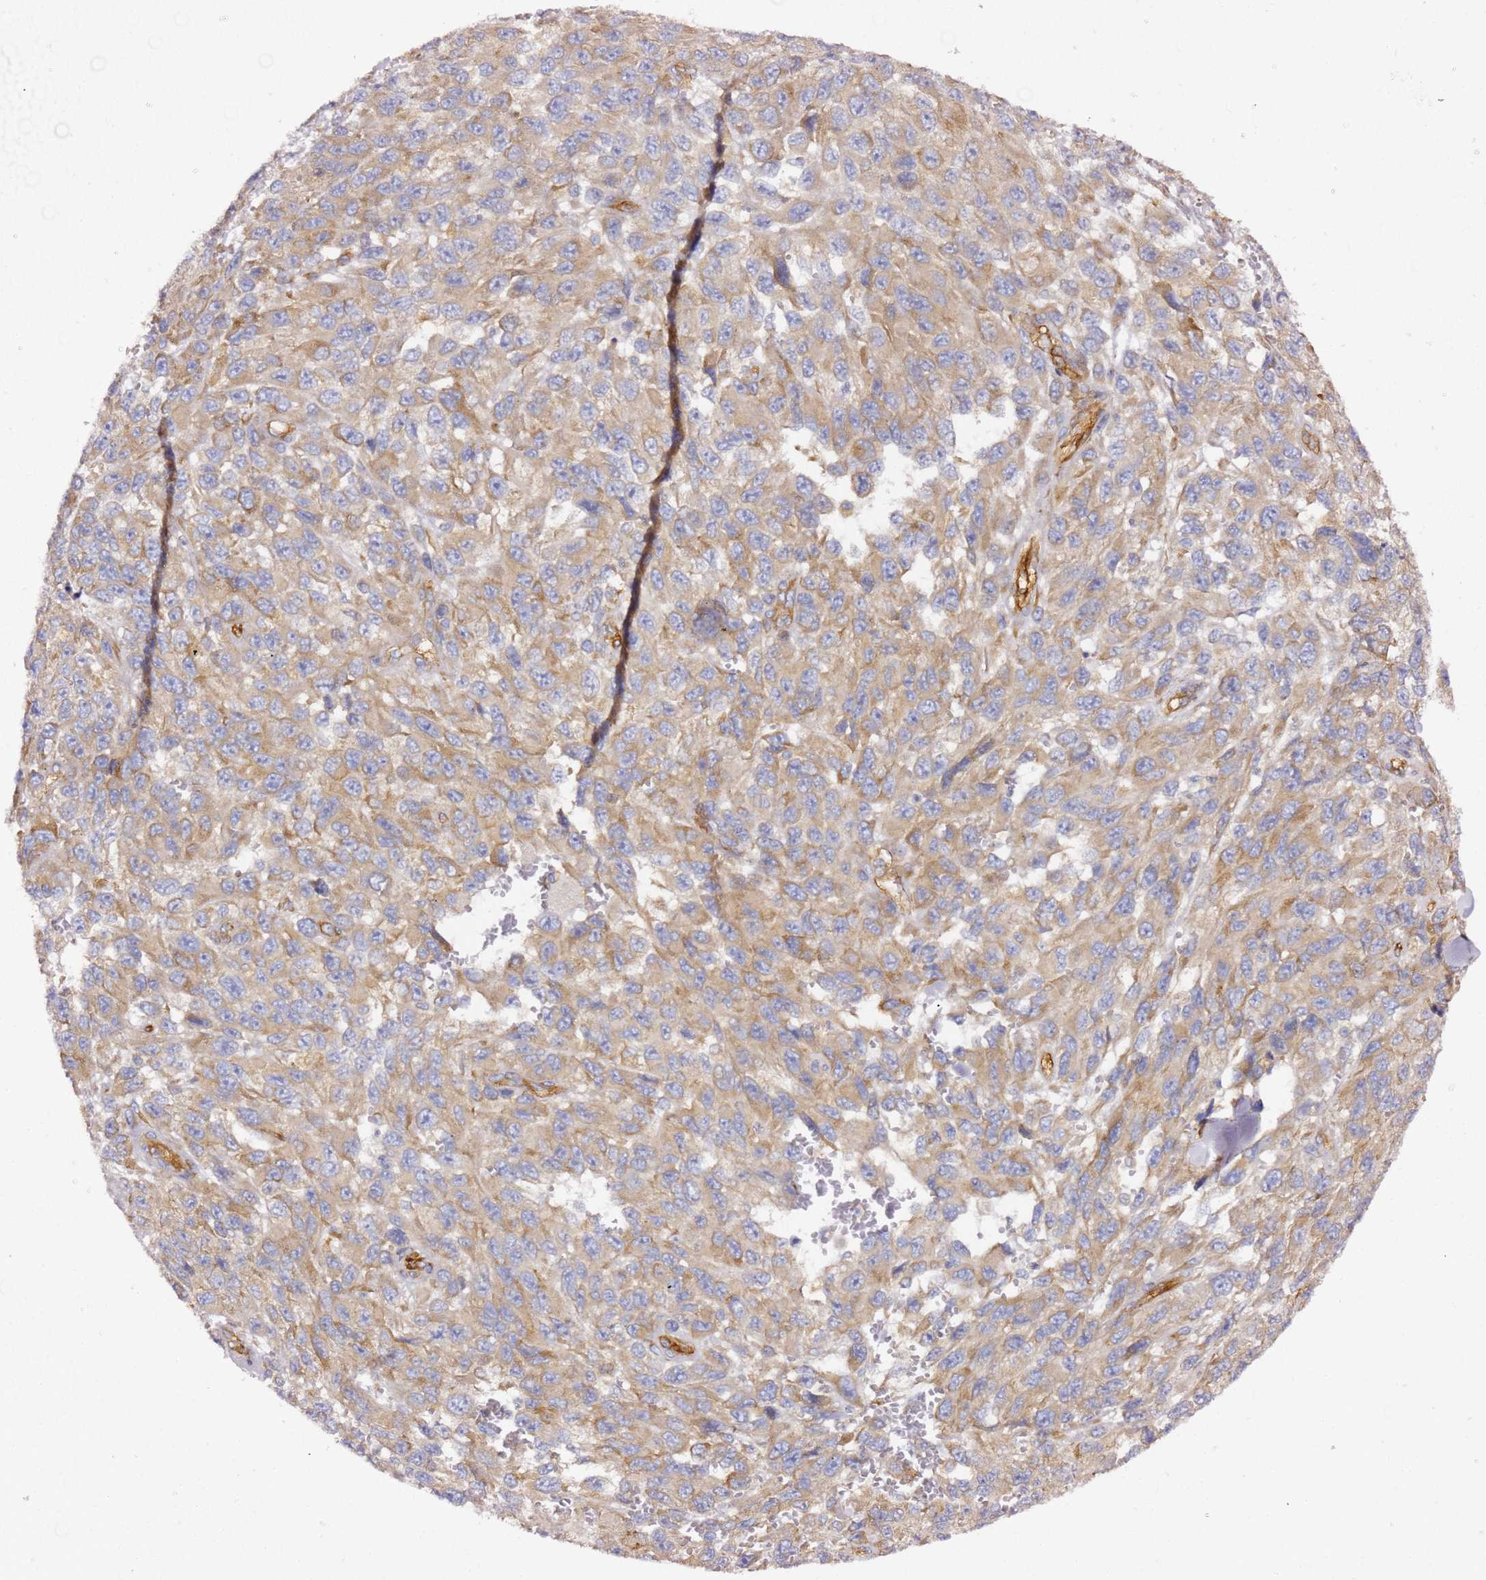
{"staining": {"intensity": "moderate", "quantity": "25%-75%", "location": "cytoplasmic/membranous"}, "tissue": "melanoma", "cell_type": "Tumor cells", "image_type": "cancer", "snomed": [{"axis": "morphology", "description": "Normal tissue, NOS"}, {"axis": "morphology", "description": "Malignant melanoma, NOS"}, {"axis": "topography", "description": "Skin"}], "caption": "Protein analysis of melanoma tissue exhibits moderate cytoplasmic/membranous staining in about 25%-75% of tumor cells.", "gene": "KIF7", "patient": {"sex": "female", "age": 96}}